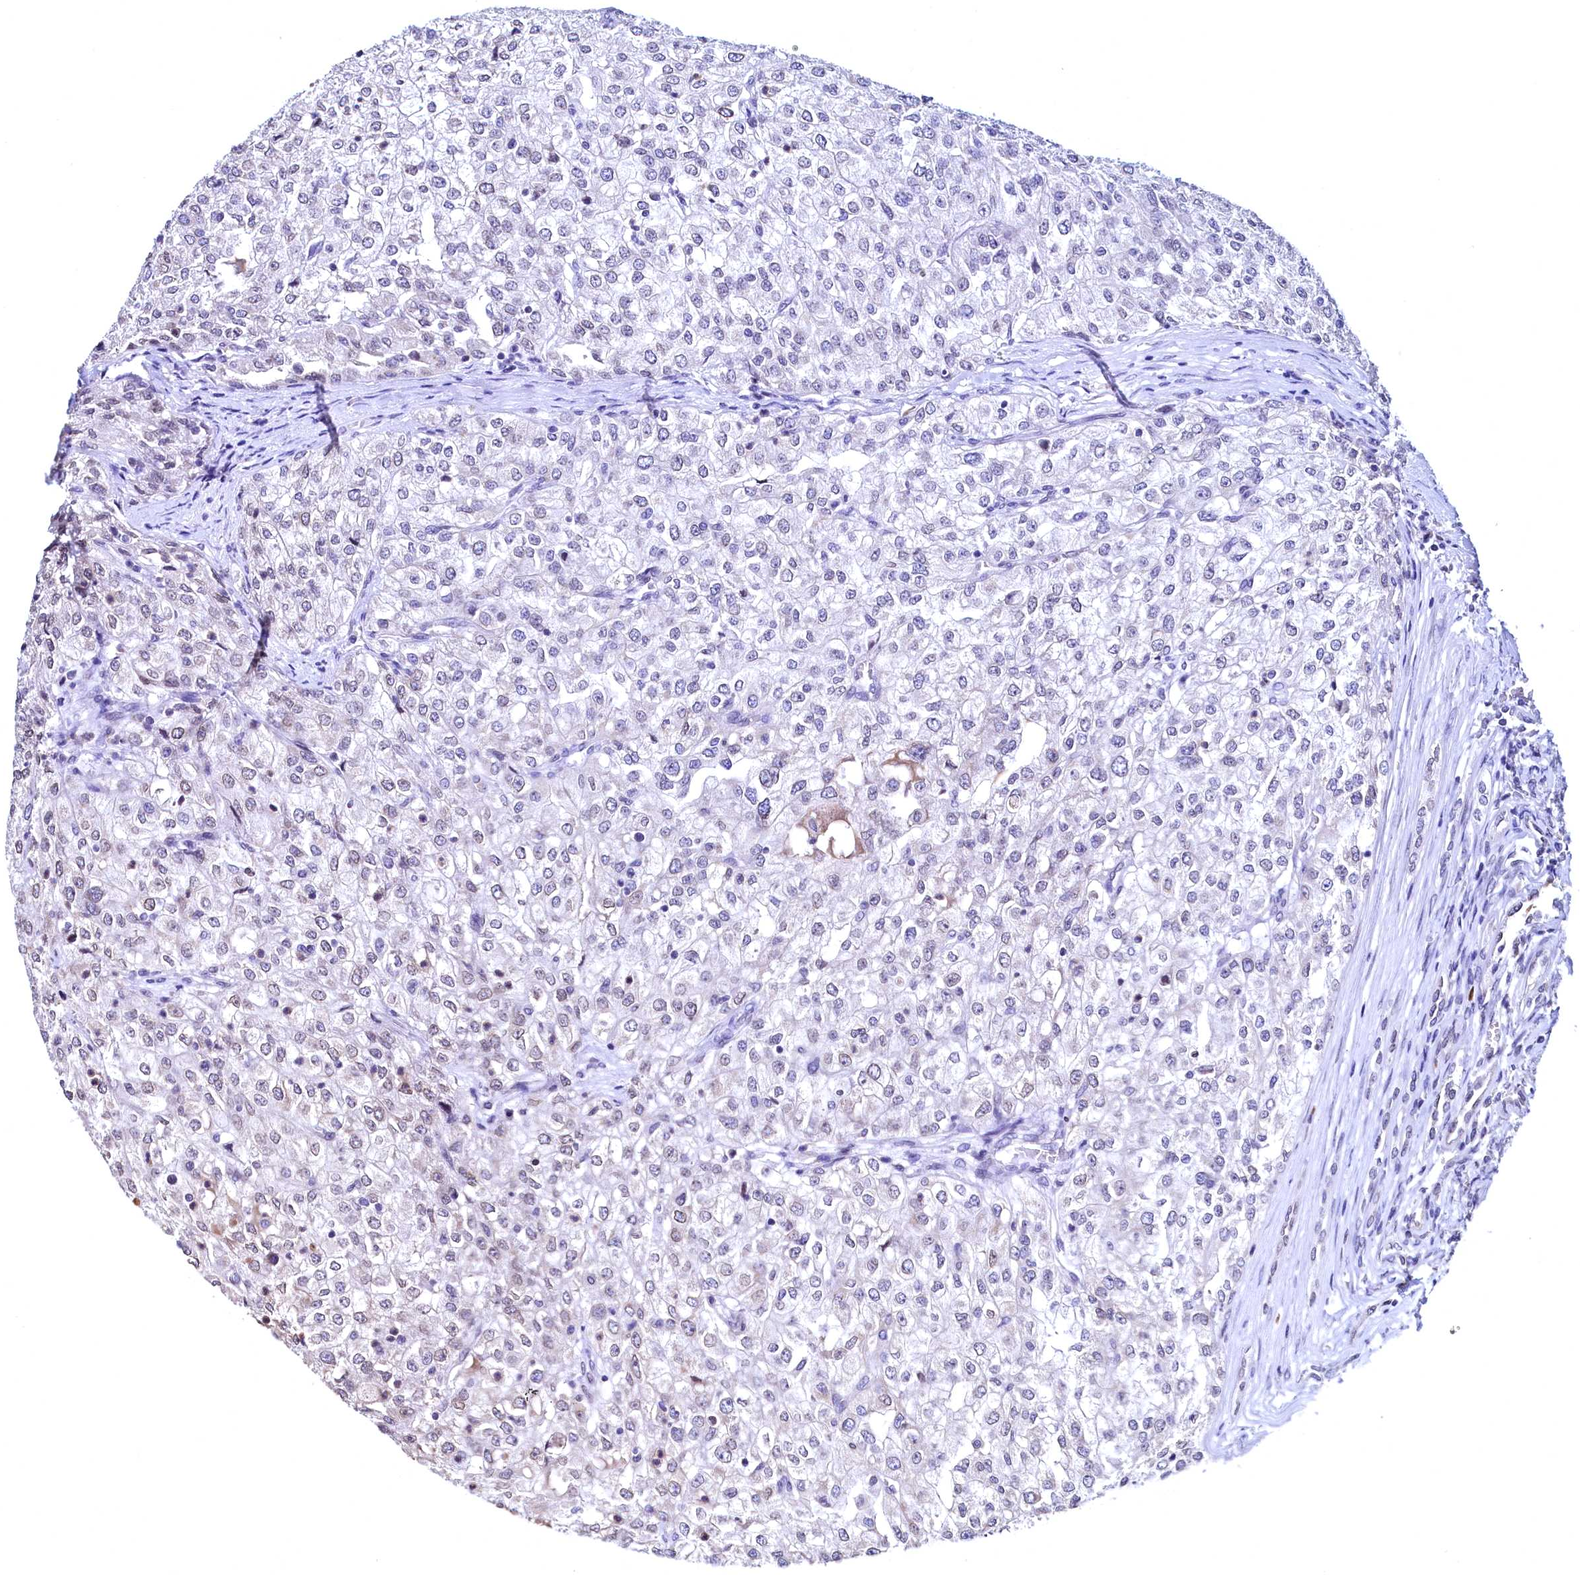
{"staining": {"intensity": "negative", "quantity": "none", "location": "none"}, "tissue": "renal cancer", "cell_type": "Tumor cells", "image_type": "cancer", "snomed": [{"axis": "morphology", "description": "Adenocarcinoma, NOS"}, {"axis": "topography", "description": "Kidney"}], "caption": "This is an IHC micrograph of human renal cancer. There is no expression in tumor cells.", "gene": "HAND1", "patient": {"sex": "female", "age": 54}}